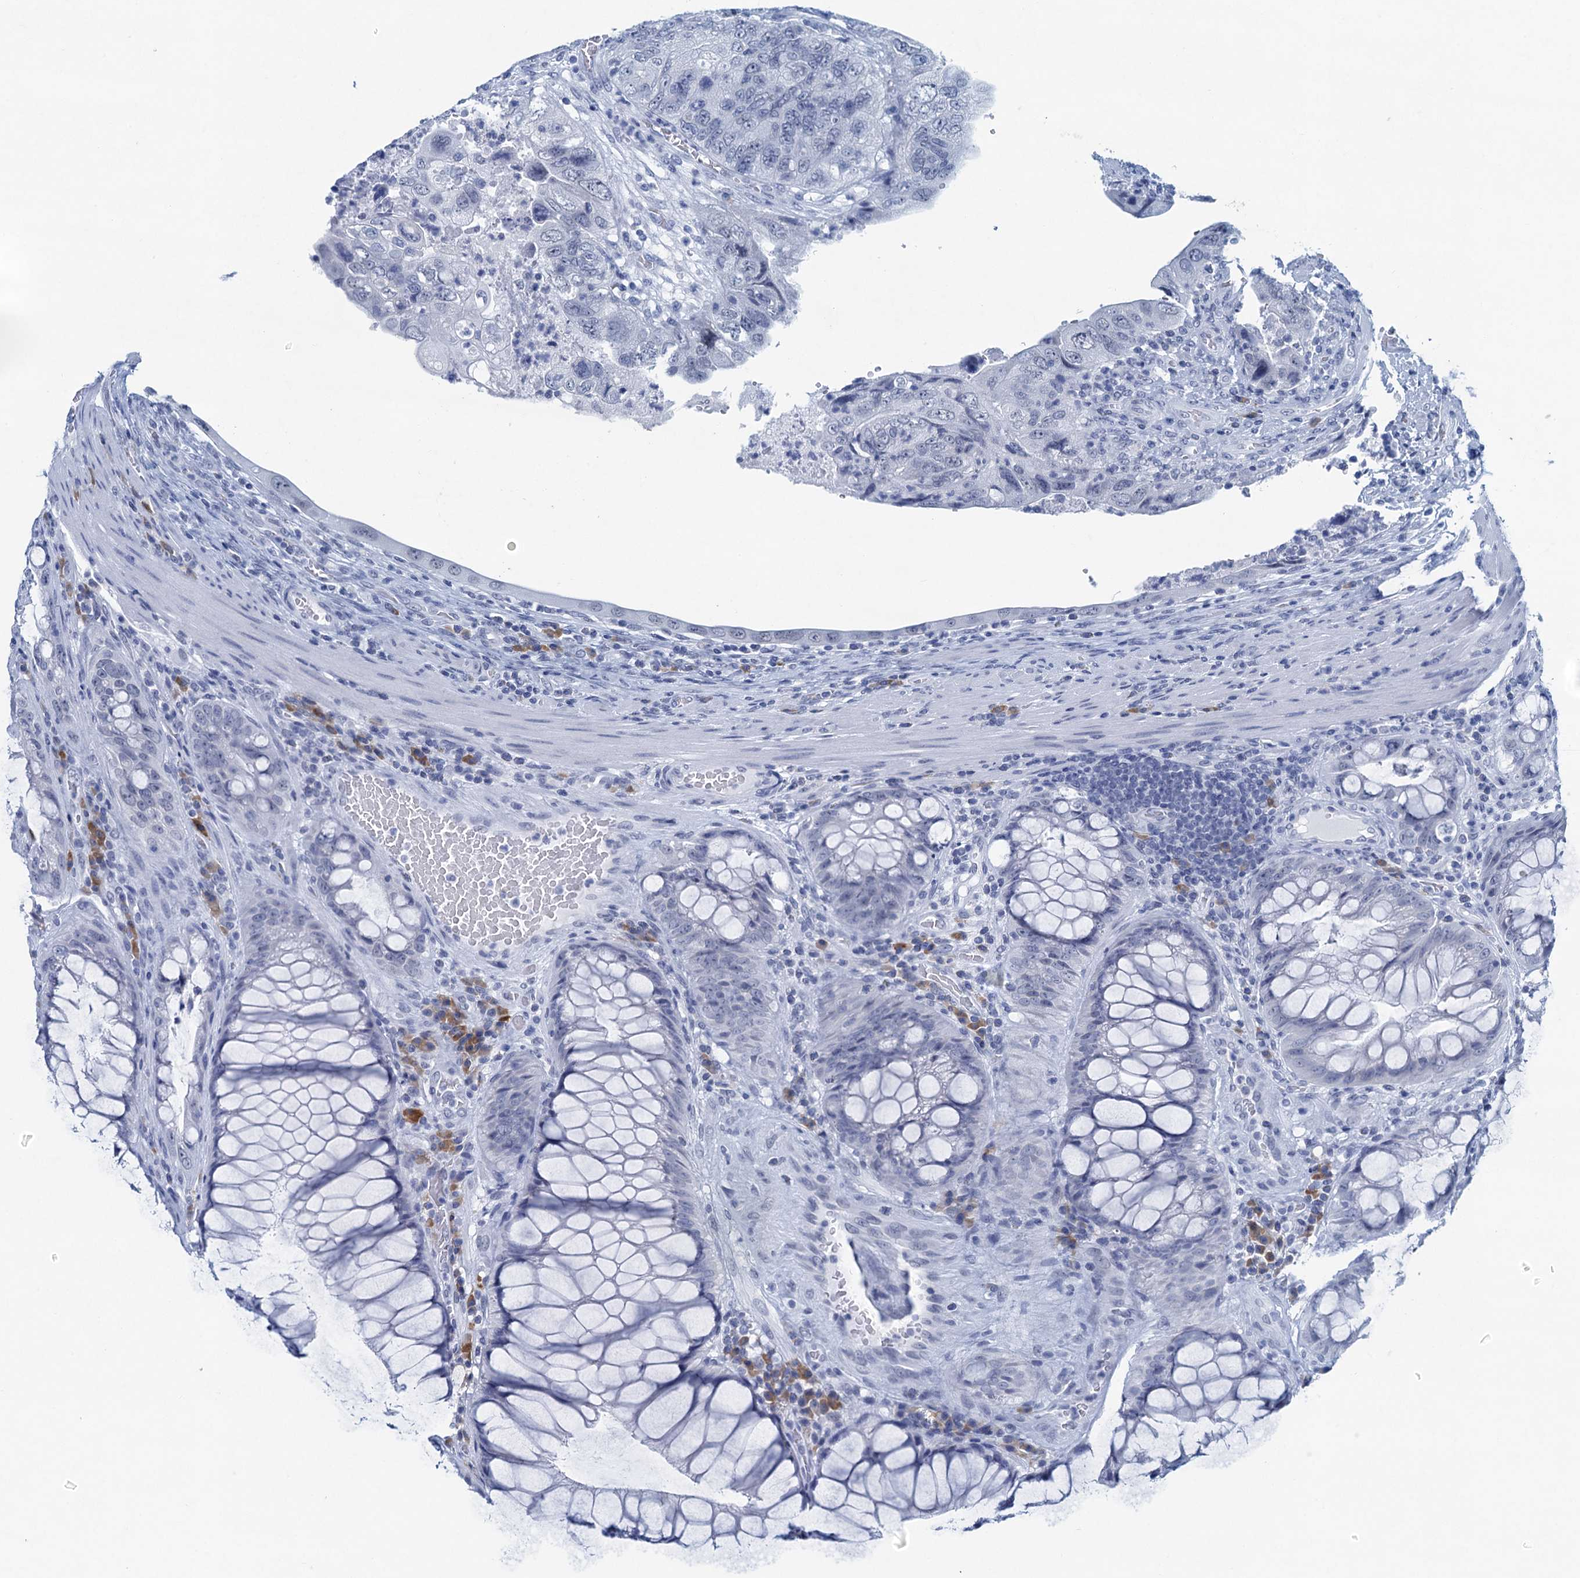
{"staining": {"intensity": "negative", "quantity": "none", "location": "none"}, "tissue": "colorectal cancer", "cell_type": "Tumor cells", "image_type": "cancer", "snomed": [{"axis": "morphology", "description": "Adenocarcinoma, NOS"}, {"axis": "topography", "description": "Rectum"}], "caption": "This is an immunohistochemistry photomicrograph of colorectal cancer. There is no expression in tumor cells.", "gene": "HAPSTR1", "patient": {"sex": "male", "age": 63}}